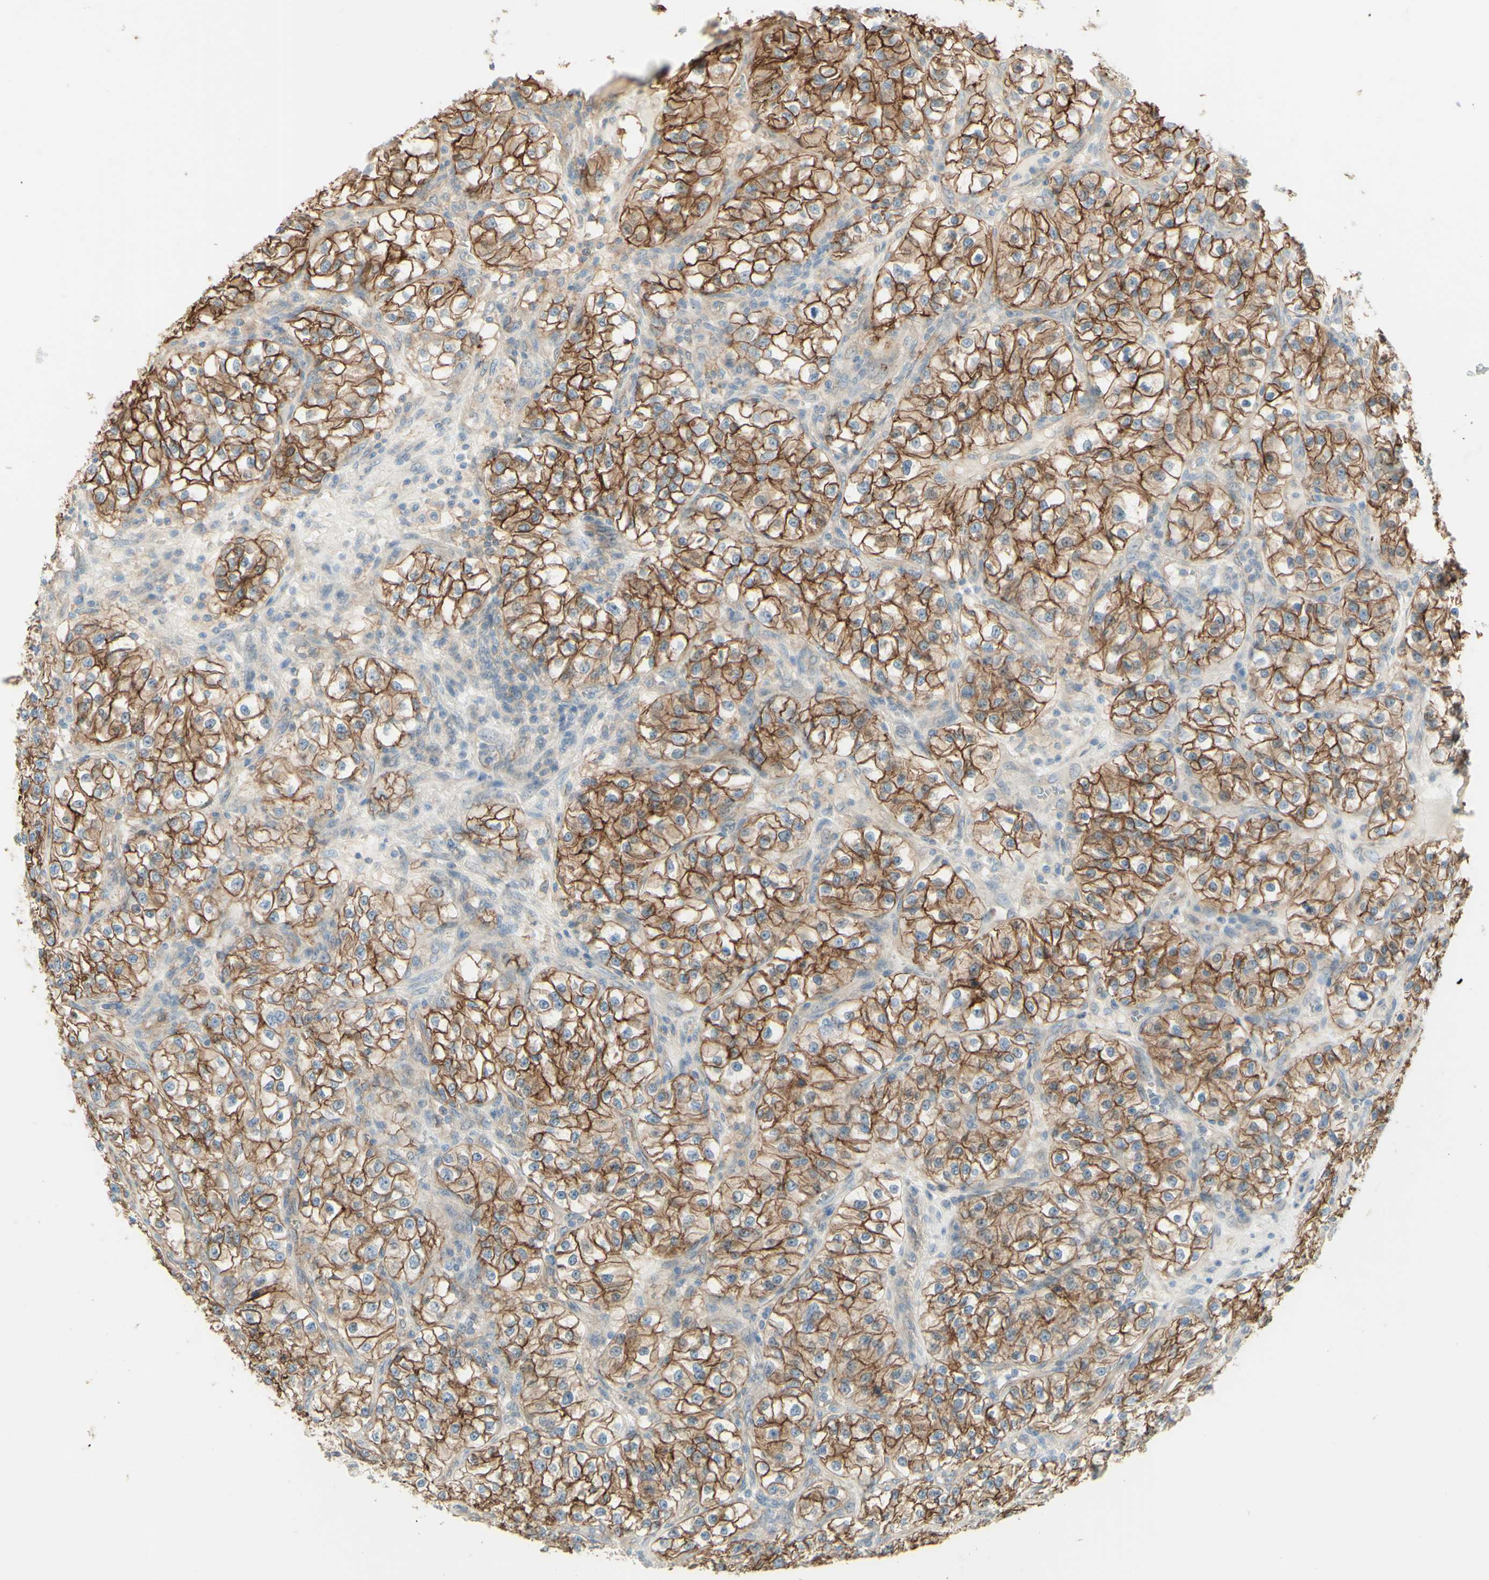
{"staining": {"intensity": "moderate", "quantity": ">75%", "location": "cytoplasmic/membranous"}, "tissue": "renal cancer", "cell_type": "Tumor cells", "image_type": "cancer", "snomed": [{"axis": "morphology", "description": "Adenocarcinoma, NOS"}, {"axis": "topography", "description": "Kidney"}], "caption": "Moderate cytoplasmic/membranous protein staining is identified in approximately >75% of tumor cells in renal cancer. (IHC, brightfield microscopy, high magnification).", "gene": "RNF149", "patient": {"sex": "female", "age": 57}}